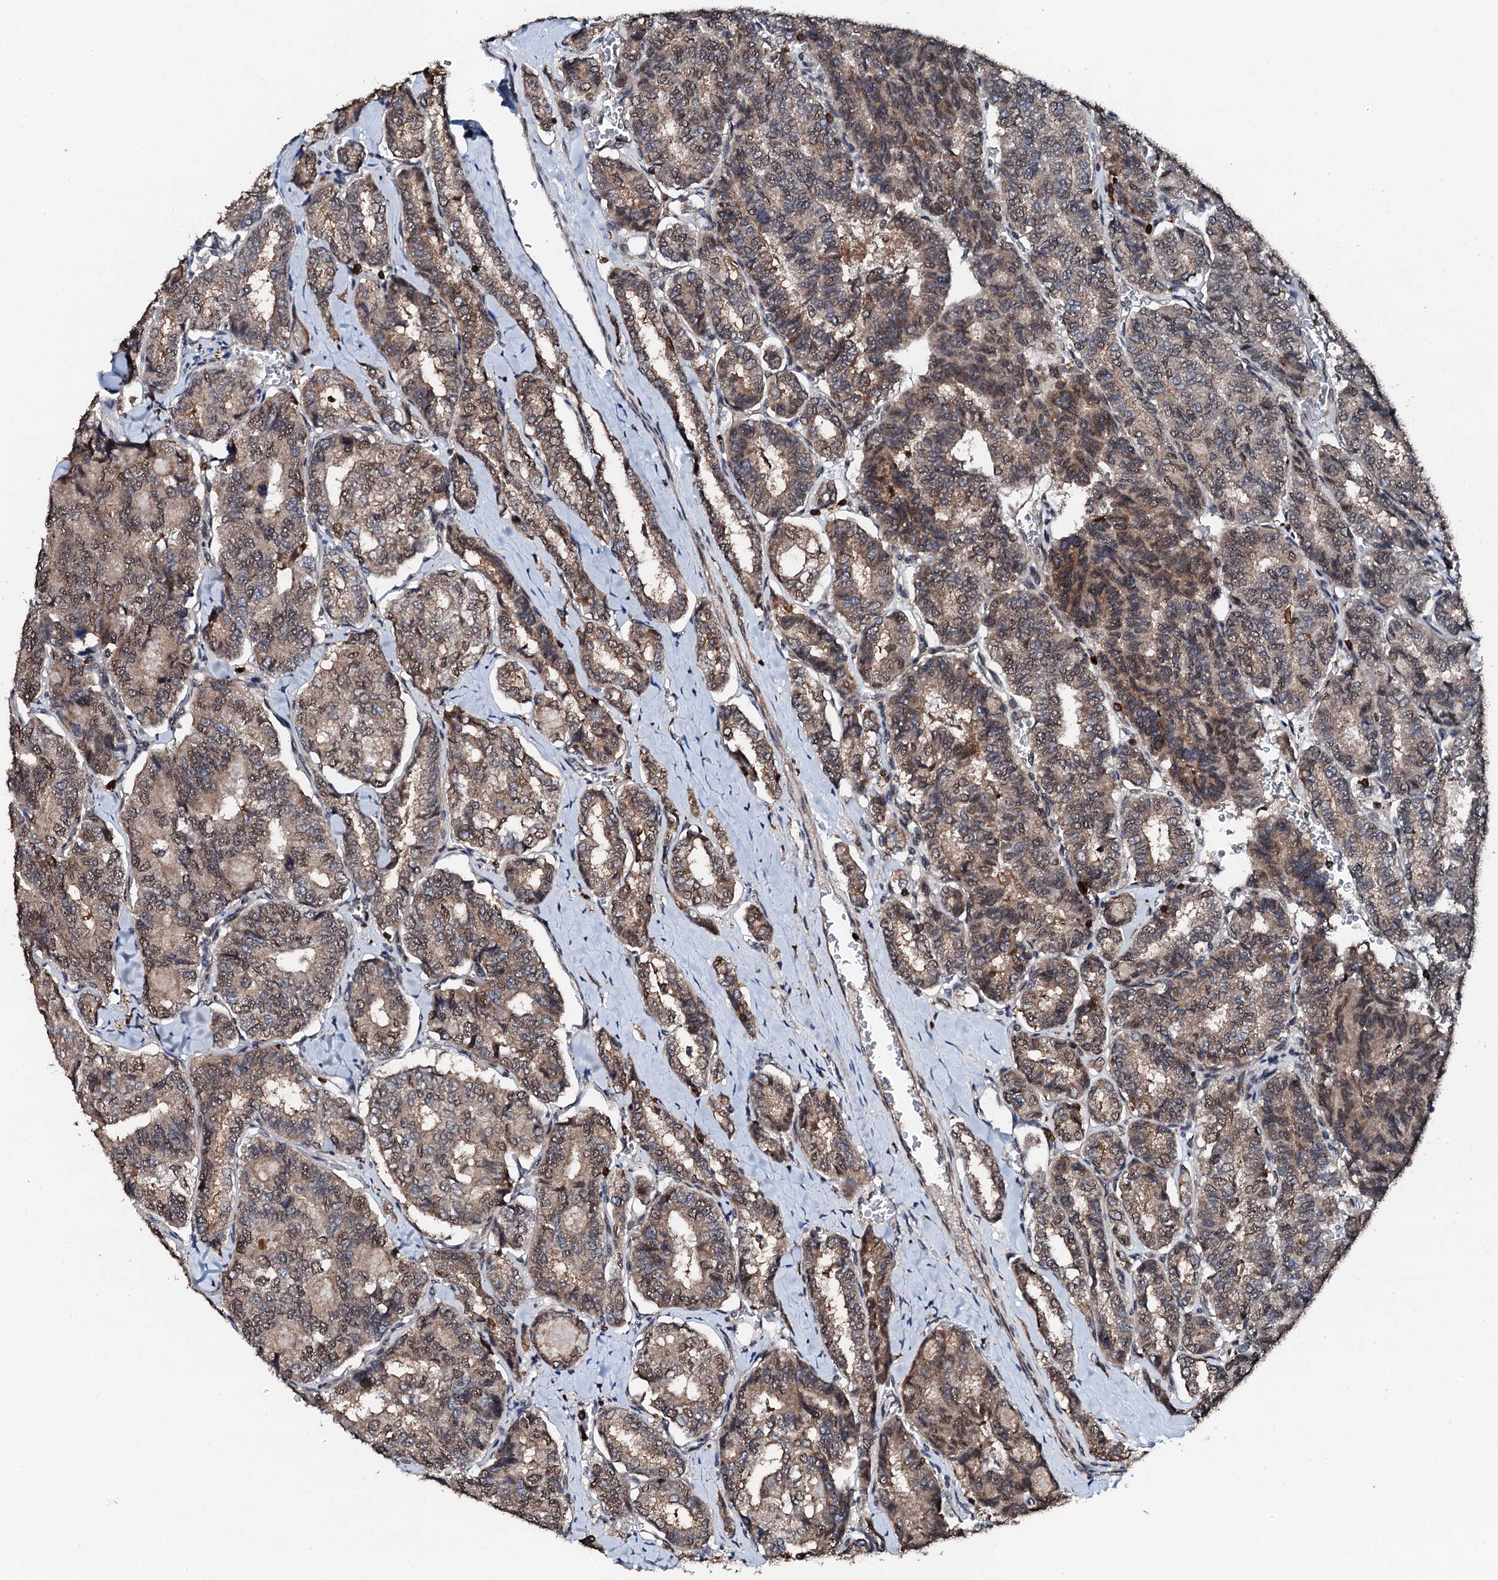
{"staining": {"intensity": "weak", "quantity": ">75%", "location": "cytoplasmic/membranous"}, "tissue": "thyroid cancer", "cell_type": "Tumor cells", "image_type": "cancer", "snomed": [{"axis": "morphology", "description": "Papillary adenocarcinoma, NOS"}, {"axis": "topography", "description": "Thyroid gland"}], "caption": "IHC of human papillary adenocarcinoma (thyroid) shows low levels of weak cytoplasmic/membranous staining in about >75% of tumor cells.", "gene": "EDC4", "patient": {"sex": "female", "age": 35}}